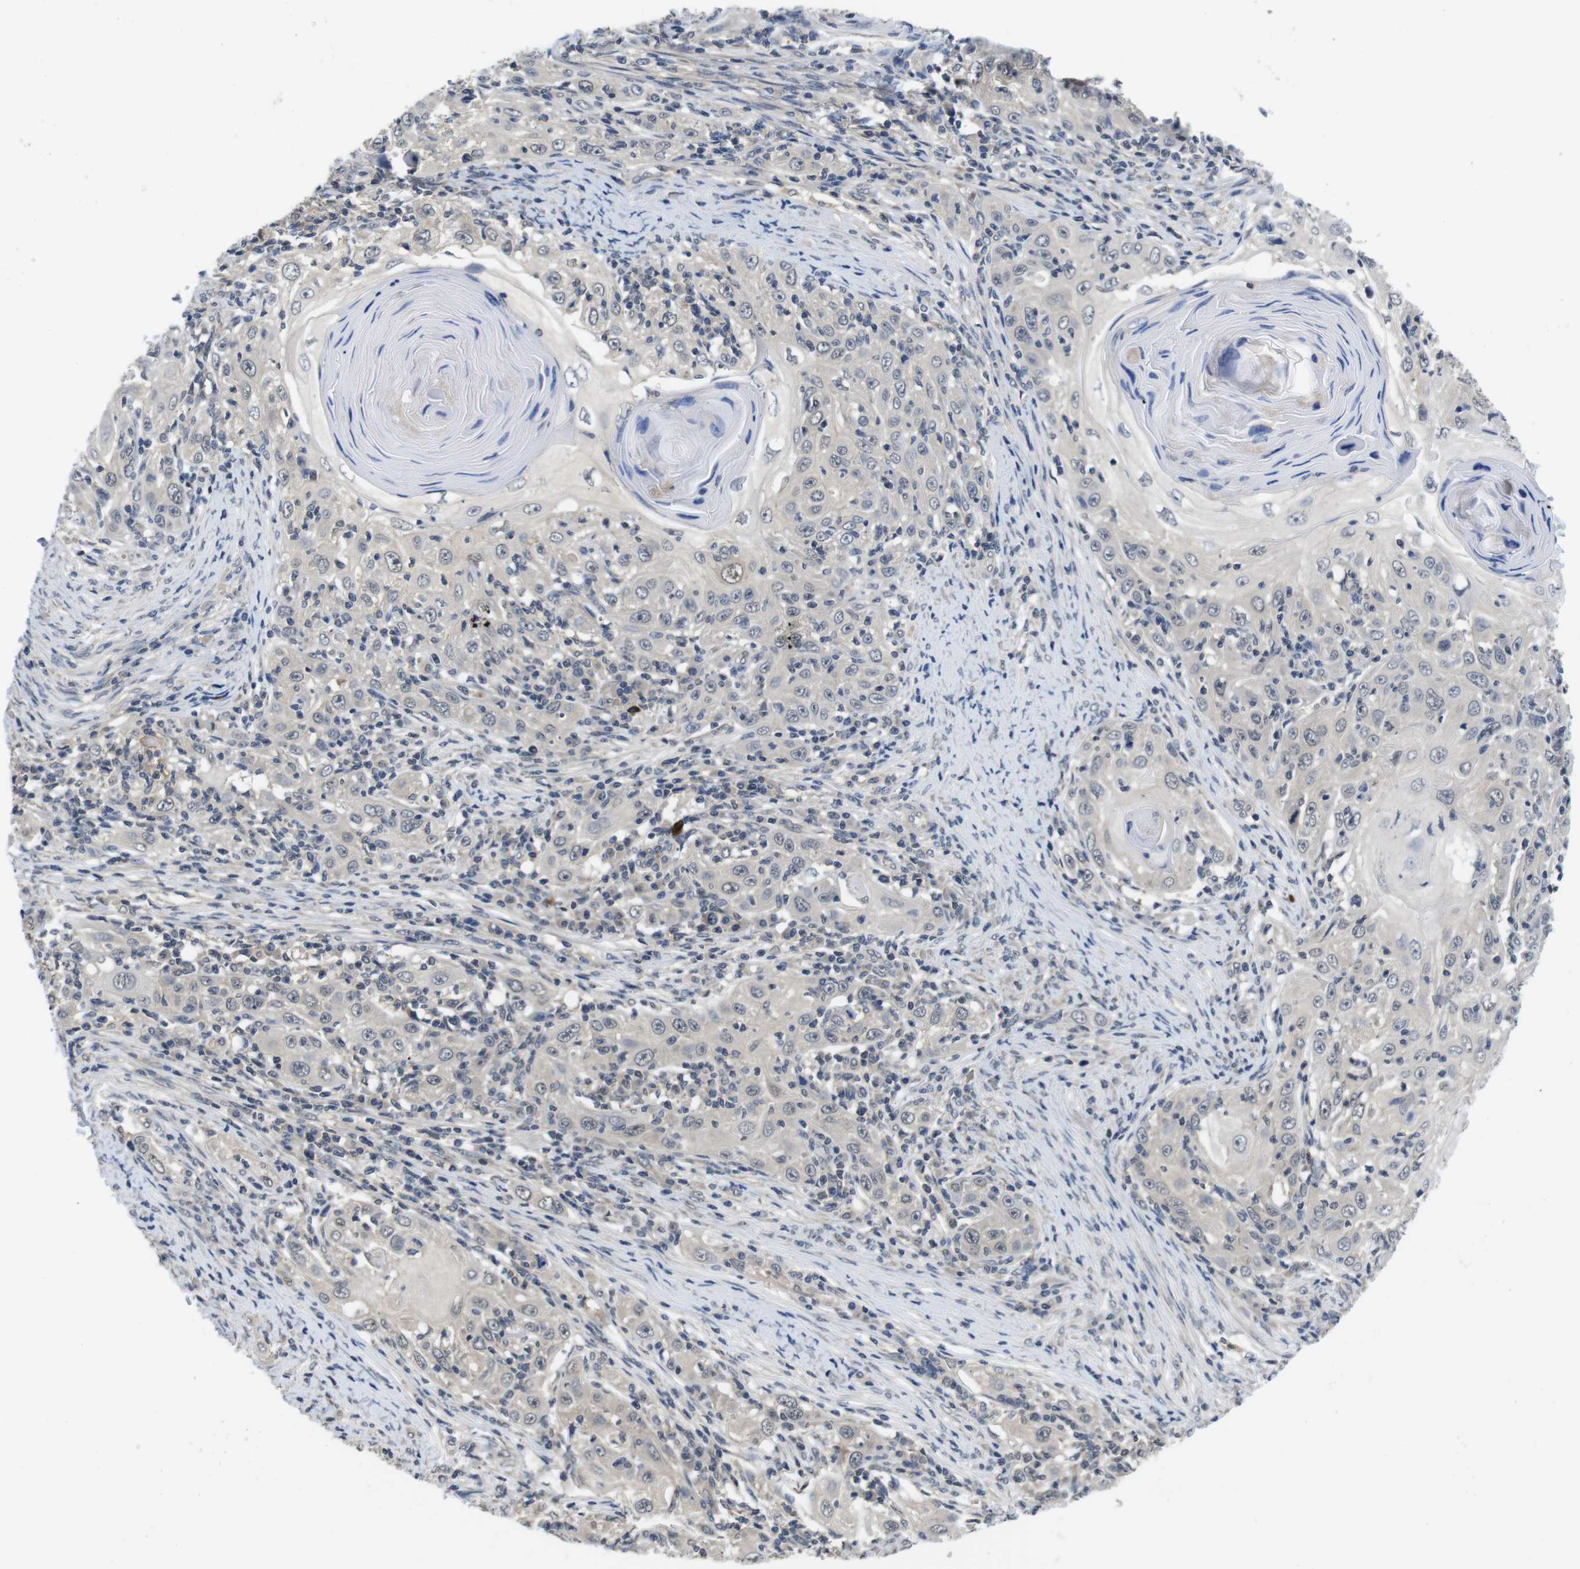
{"staining": {"intensity": "negative", "quantity": "none", "location": "none"}, "tissue": "skin cancer", "cell_type": "Tumor cells", "image_type": "cancer", "snomed": [{"axis": "morphology", "description": "Squamous cell carcinoma, NOS"}, {"axis": "topography", "description": "Skin"}], "caption": "This is an immunohistochemistry micrograph of skin cancer. There is no positivity in tumor cells.", "gene": "FADD", "patient": {"sex": "female", "age": 88}}